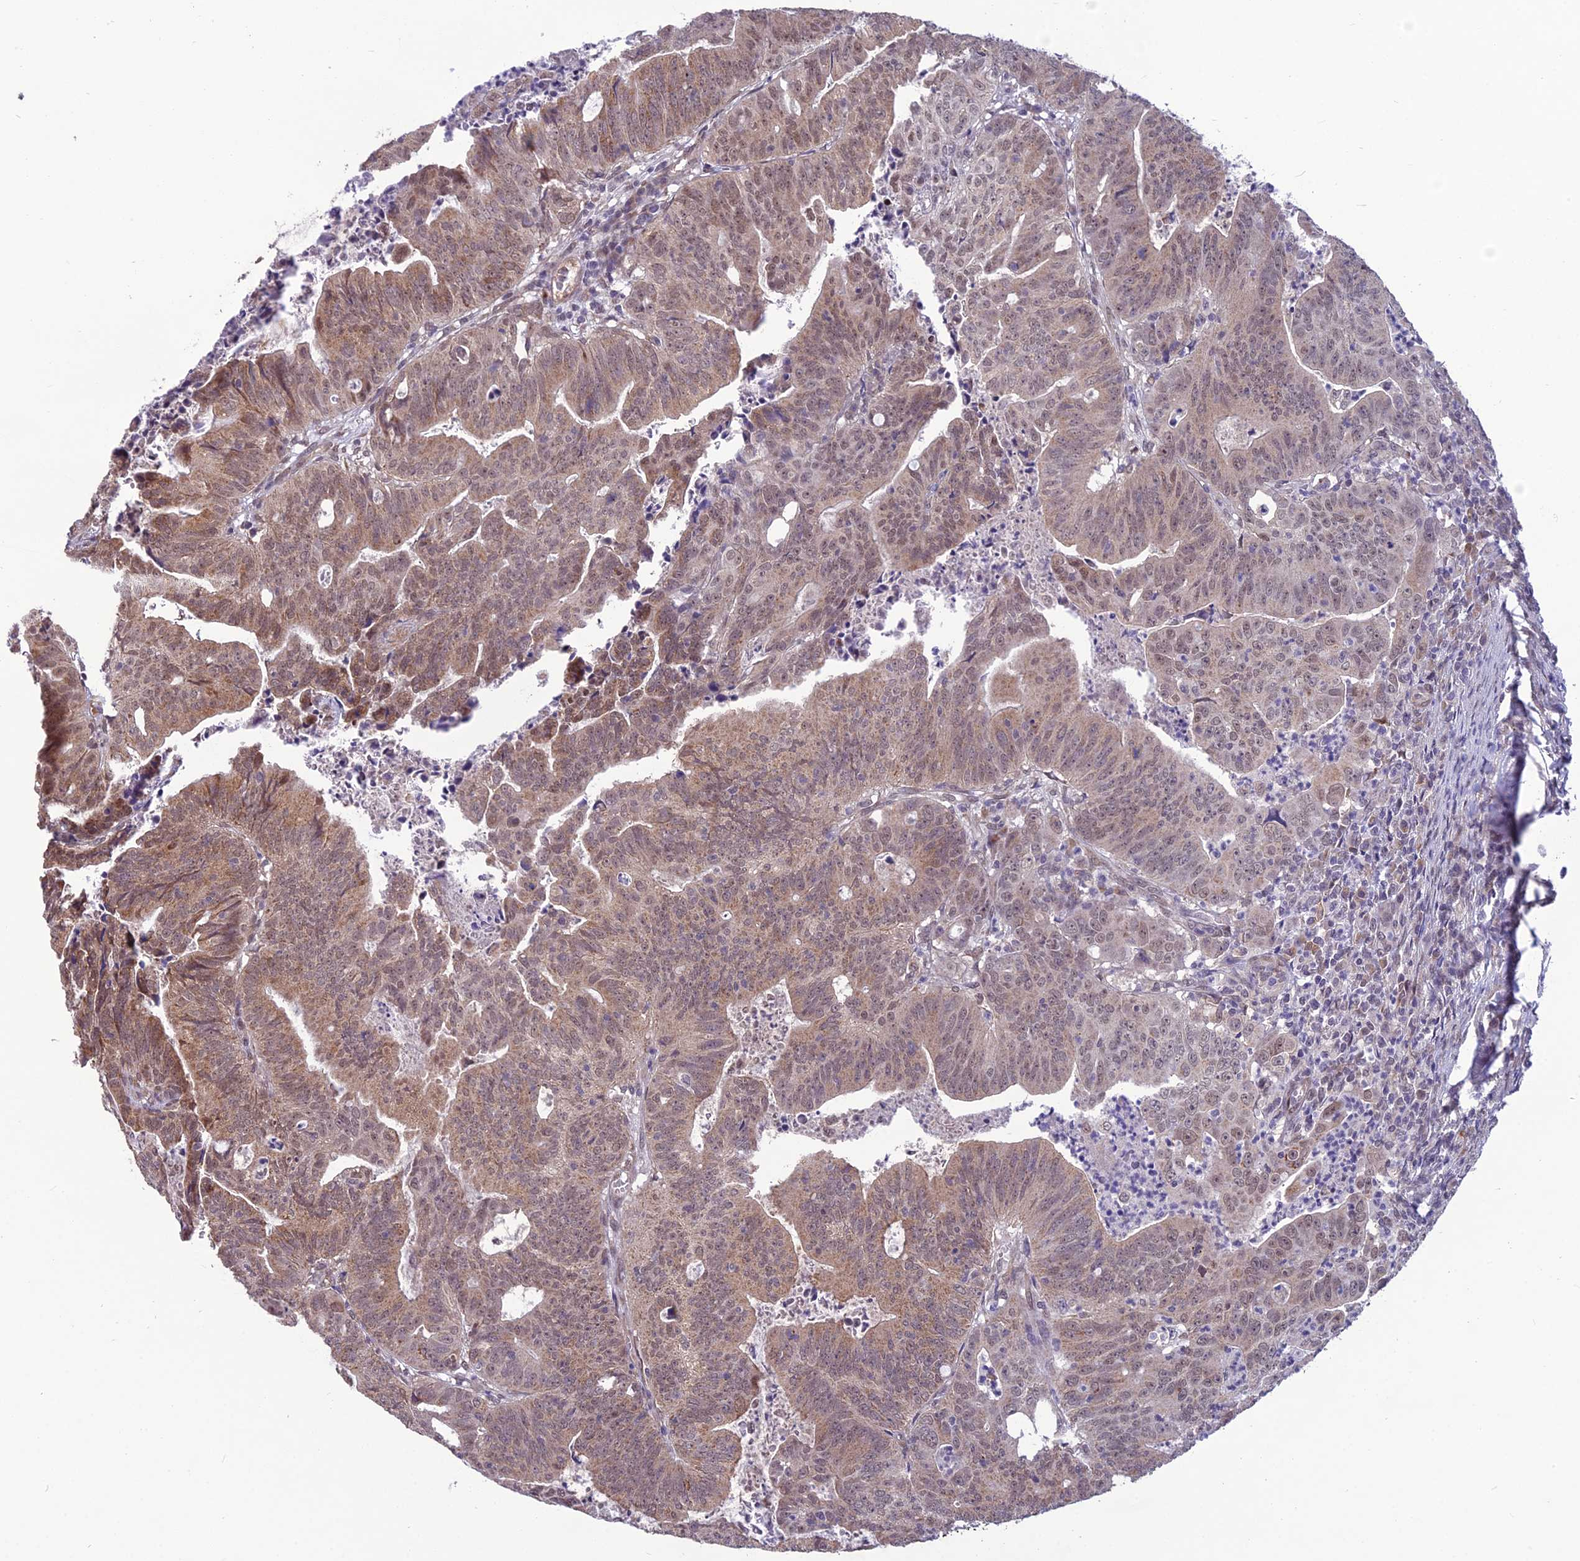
{"staining": {"intensity": "weak", "quantity": ">75%", "location": "cytoplasmic/membranous,nuclear"}, "tissue": "colorectal cancer", "cell_type": "Tumor cells", "image_type": "cancer", "snomed": [{"axis": "morphology", "description": "Adenocarcinoma, NOS"}, {"axis": "topography", "description": "Rectum"}], "caption": "An immunohistochemistry histopathology image of tumor tissue is shown. Protein staining in brown highlights weak cytoplasmic/membranous and nuclear positivity in colorectal cancer (adenocarcinoma) within tumor cells.", "gene": "FBRS", "patient": {"sex": "male", "age": 69}}